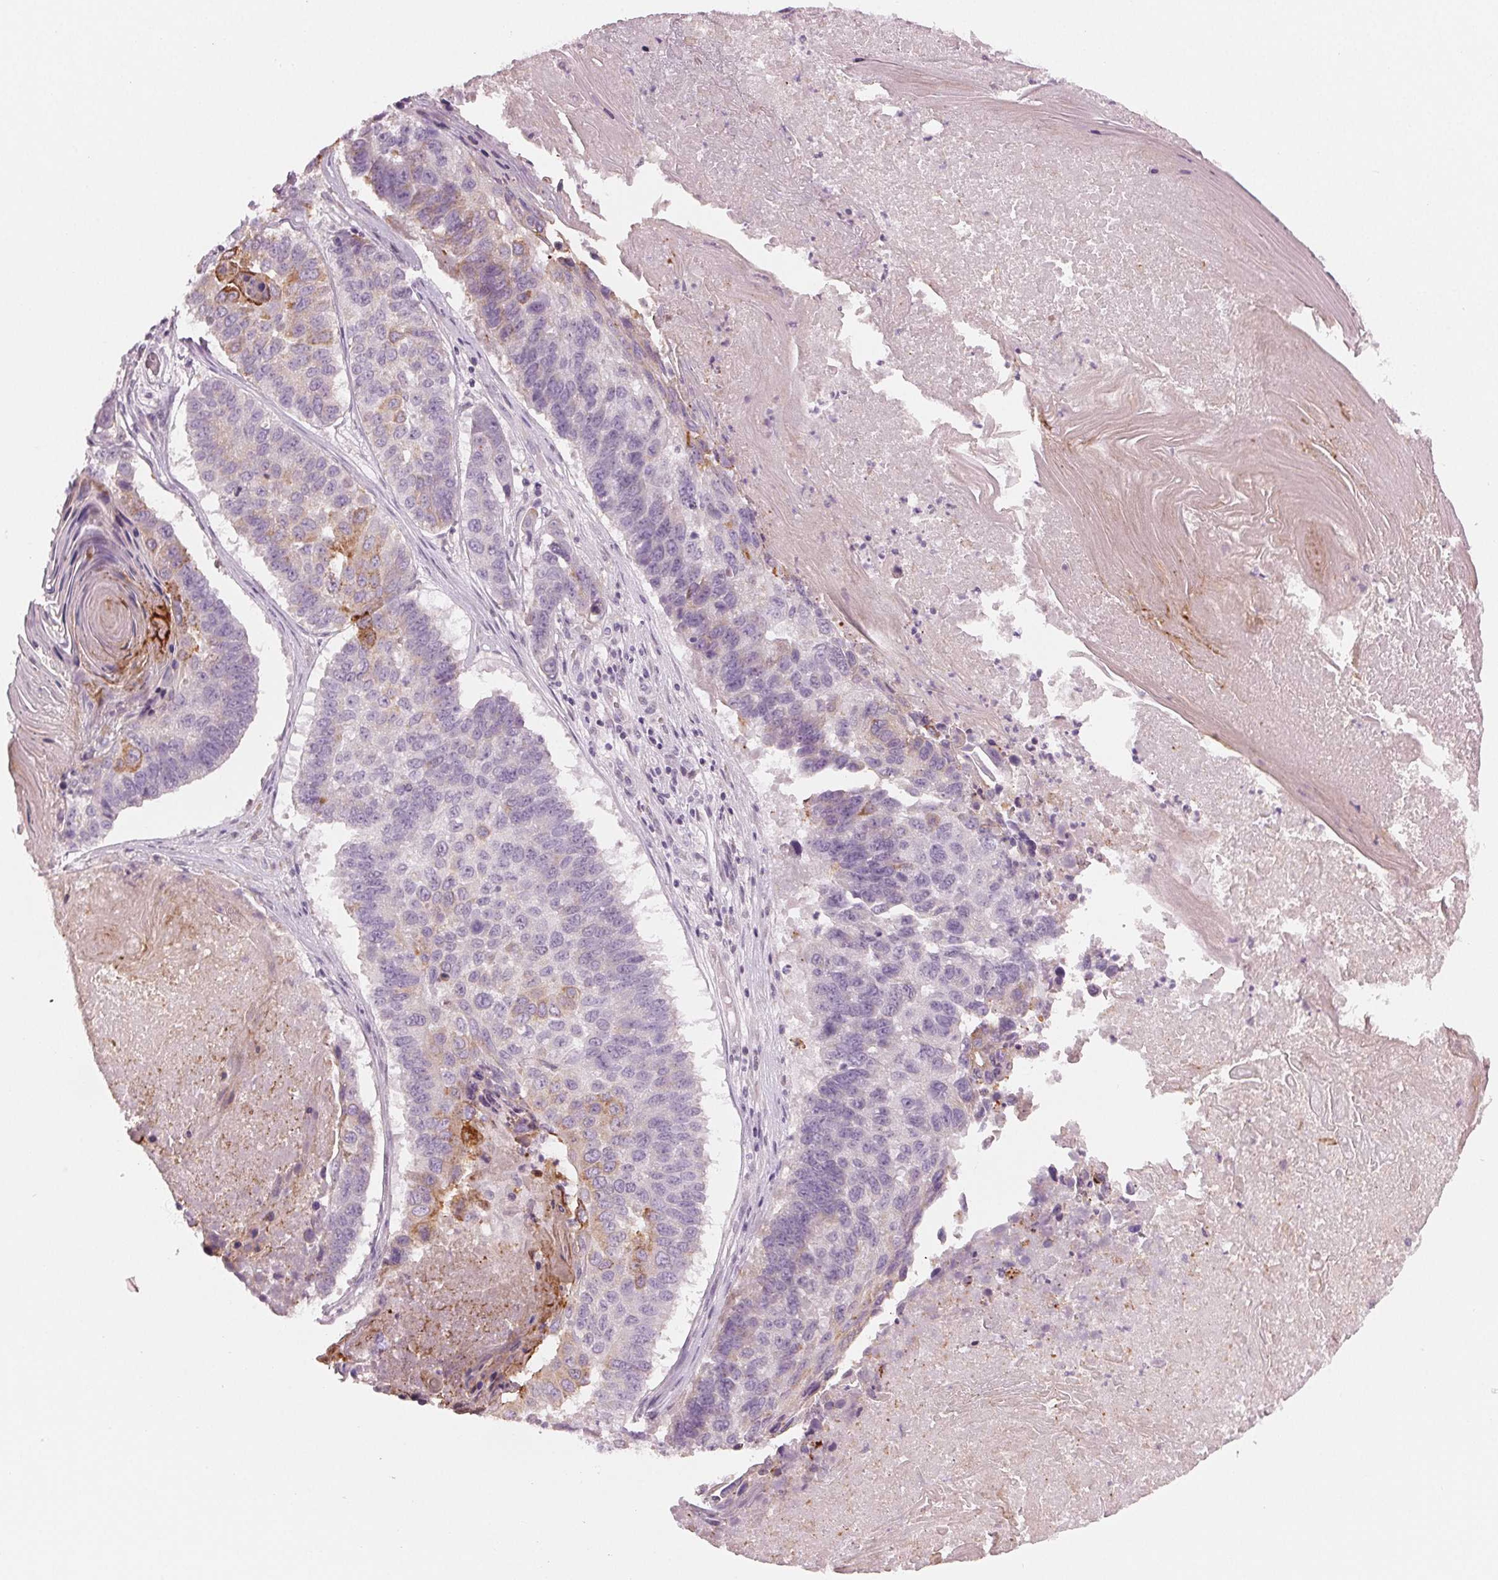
{"staining": {"intensity": "moderate", "quantity": "<25%", "location": "cytoplasmic/membranous"}, "tissue": "lung cancer", "cell_type": "Tumor cells", "image_type": "cancer", "snomed": [{"axis": "morphology", "description": "Squamous cell carcinoma, NOS"}, {"axis": "topography", "description": "Lung"}], "caption": "Immunohistochemical staining of human lung squamous cell carcinoma reveals low levels of moderate cytoplasmic/membranous positivity in about <25% of tumor cells.", "gene": "PRAP1", "patient": {"sex": "male", "age": 73}}